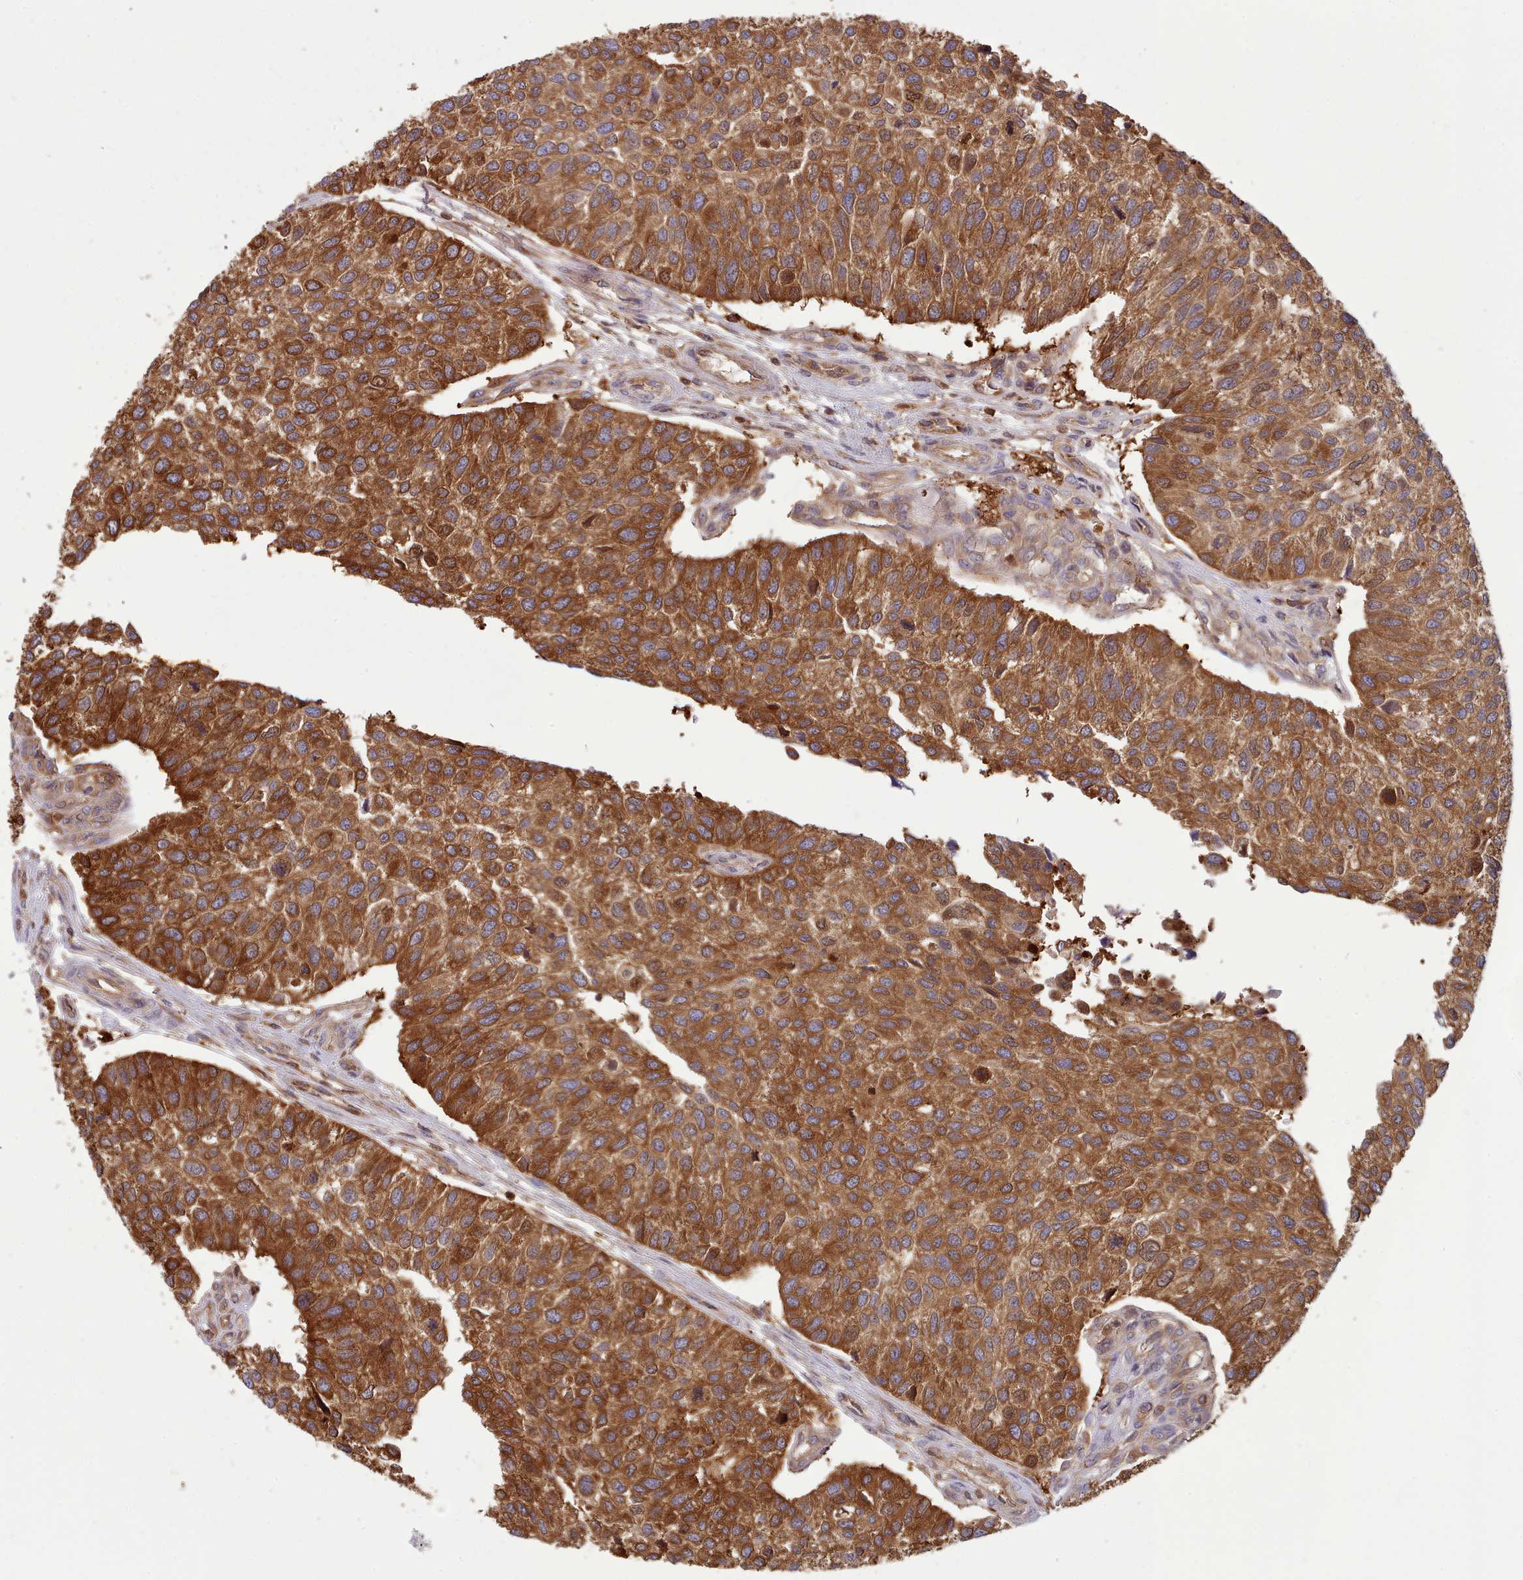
{"staining": {"intensity": "strong", "quantity": ">75%", "location": "cytoplasmic/membranous"}, "tissue": "urothelial cancer", "cell_type": "Tumor cells", "image_type": "cancer", "snomed": [{"axis": "morphology", "description": "Urothelial carcinoma, NOS"}, {"axis": "topography", "description": "Urinary bladder"}], "caption": "Immunohistochemical staining of urothelial cancer exhibits high levels of strong cytoplasmic/membranous protein staining in approximately >75% of tumor cells. (IHC, brightfield microscopy, high magnification).", "gene": "SLC4A9", "patient": {"sex": "male", "age": 55}}